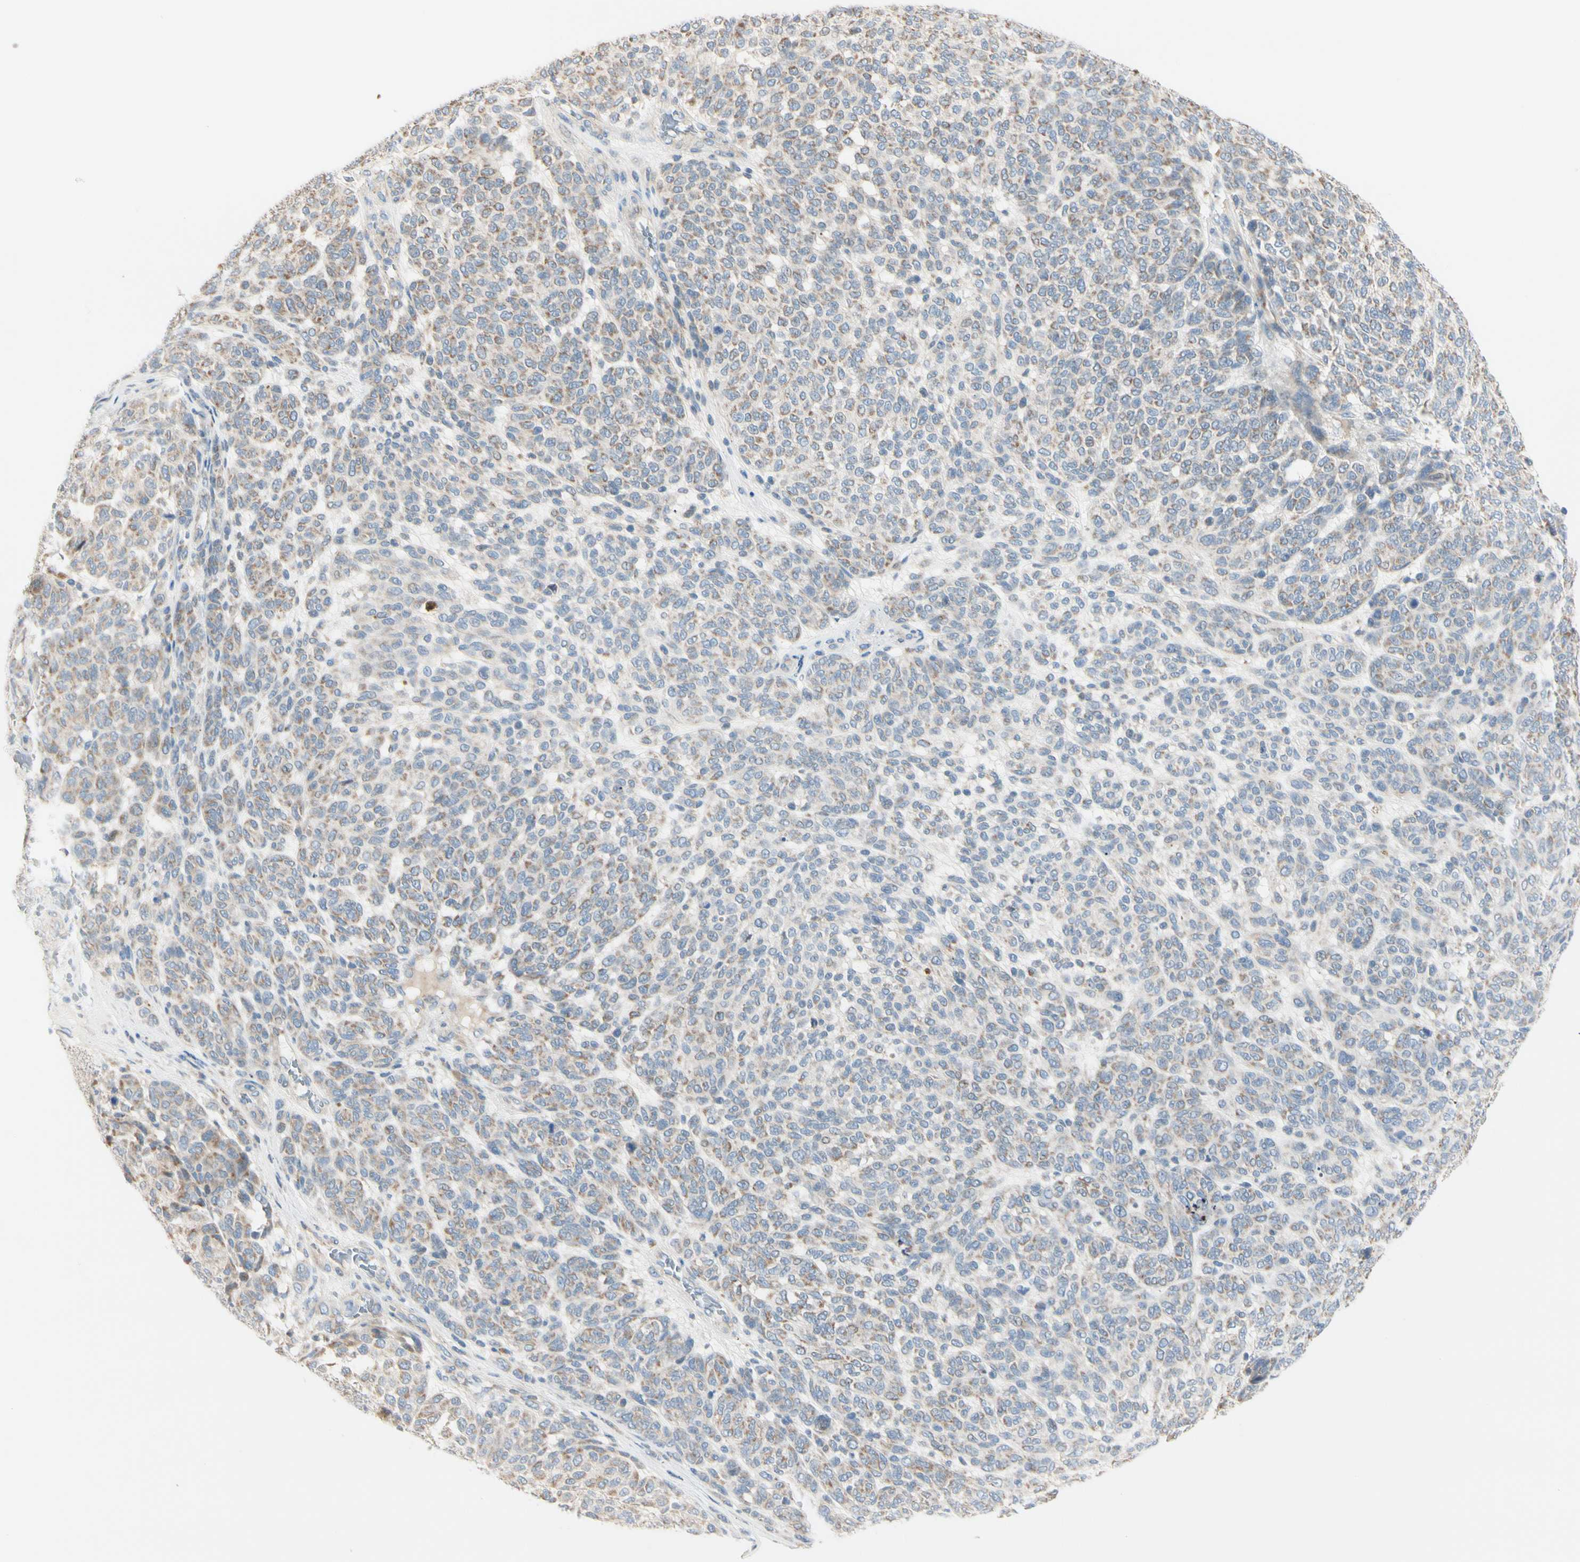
{"staining": {"intensity": "weak", "quantity": ">75%", "location": "cytoplasmic/membranous"}, "tissue": "melanoma", "cell_type": "Tumor cells", "image_type": "cancer", "snomed": [{"axis": "morphology", "description": "Malignant melanoma, NOS"}, {"axis": "topography", "description": "Skin"}], "caption": "Melanoma stained for a protein exhibits weak cytoplasmic/membranous positivity in tumor cells.", "gene": "EPHA3", "patient": {"sex": "male", "age": 59}}